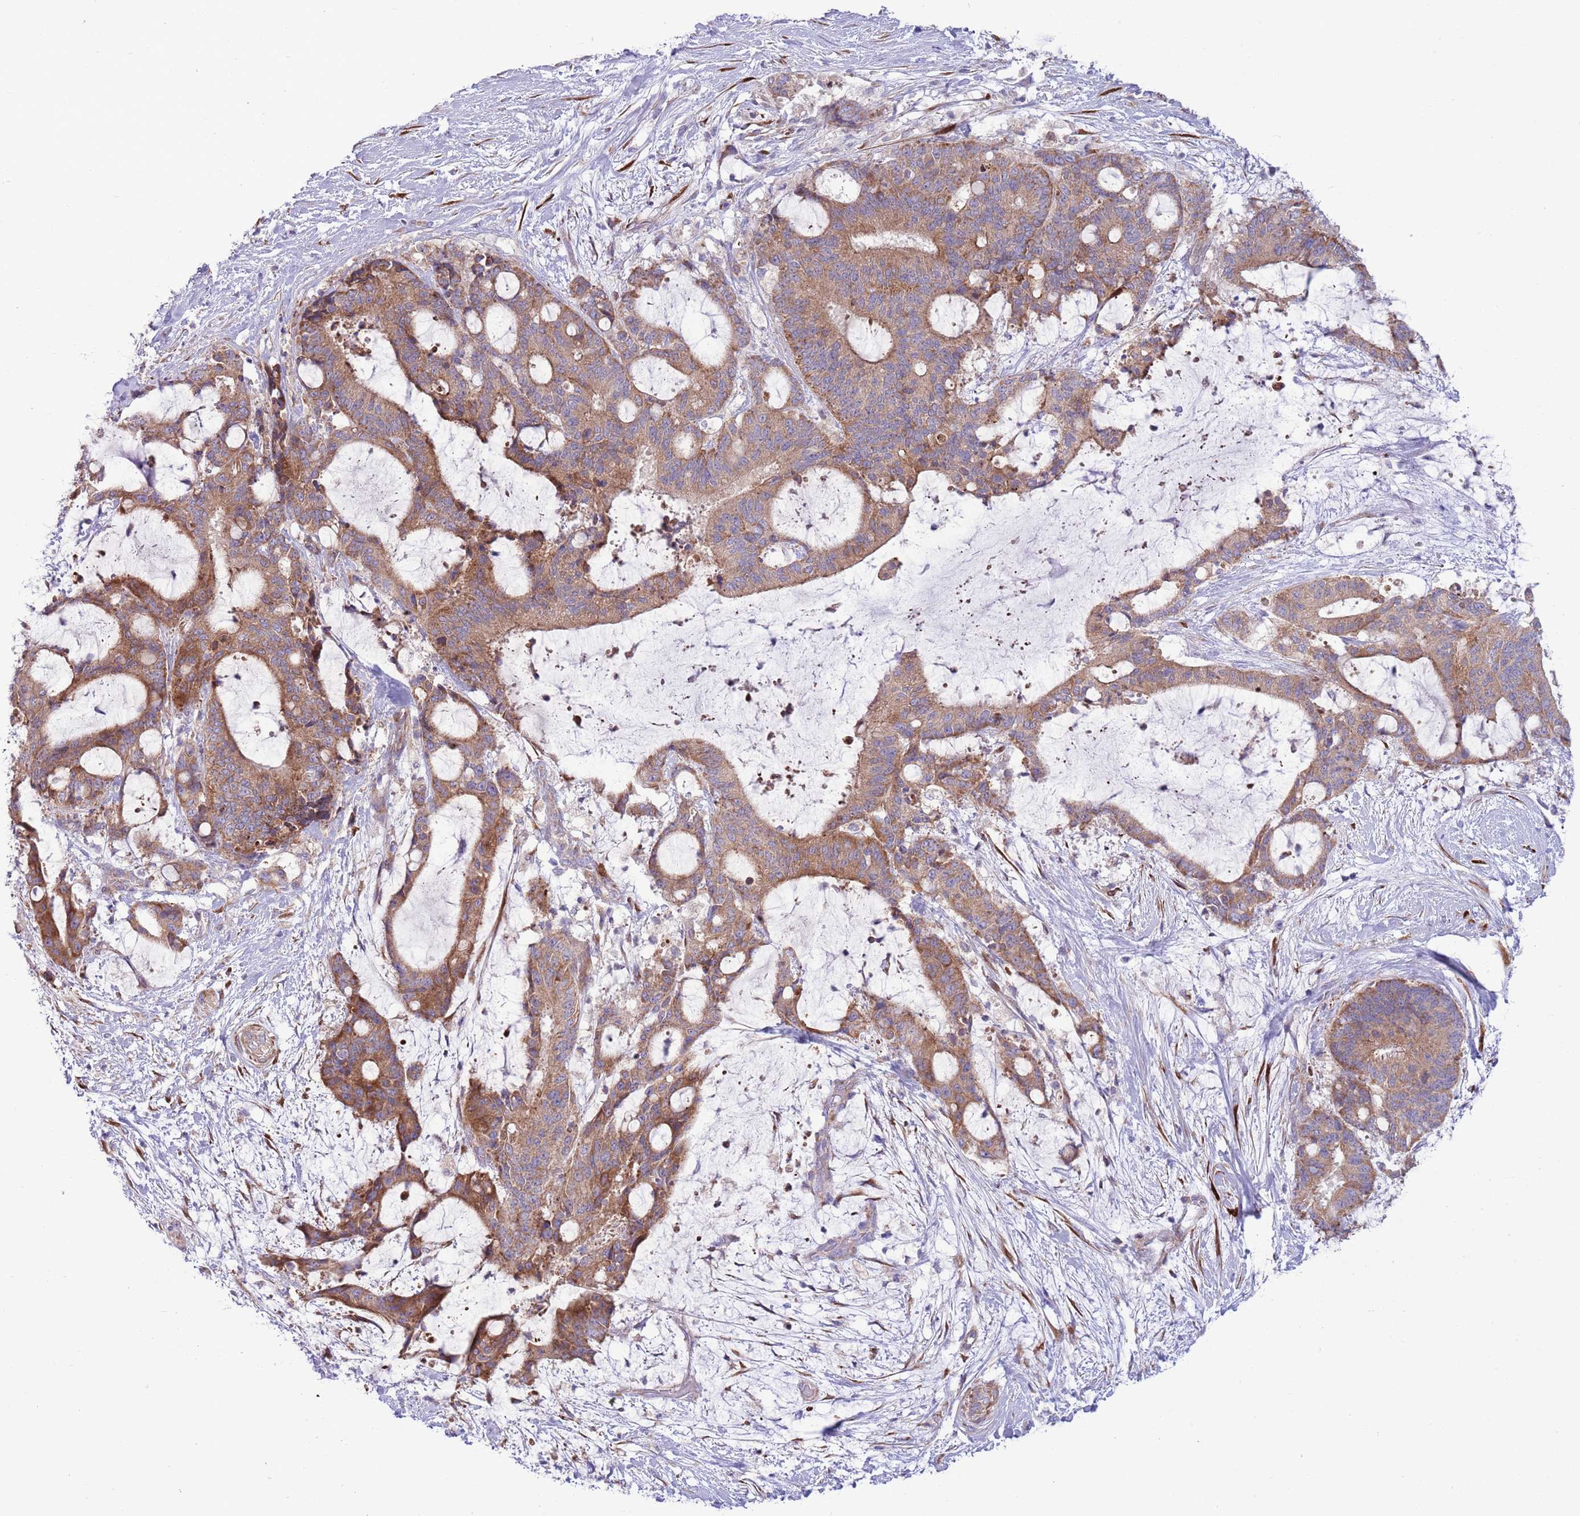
{"staining": {"intensity": "moderate", "quantity": ">75%", "location": "cytoplasmic/membranous"}, "tissue": "liver cancer", "cell_type": "Tumor cells", "image_type": "cancer", "snomed": [{"axis": "morphology", "description": "Normal tissue, NOS"}, {"axis": "morphology", "description": "Cholangiocarcinoma"}, {"axis": "topography", "description": "Liver"}, {"axis": "topography", "description": "Peripheral nerve tissue"}], "caption": "This photomicrograph exhibits IHC staining of liver cancer, with medium moderate cytoplasmic/membranous positivity in approximately >75% of tumor cells.", "gene": "TOMM5", "patient": {"sex": "female", "age": 73}}